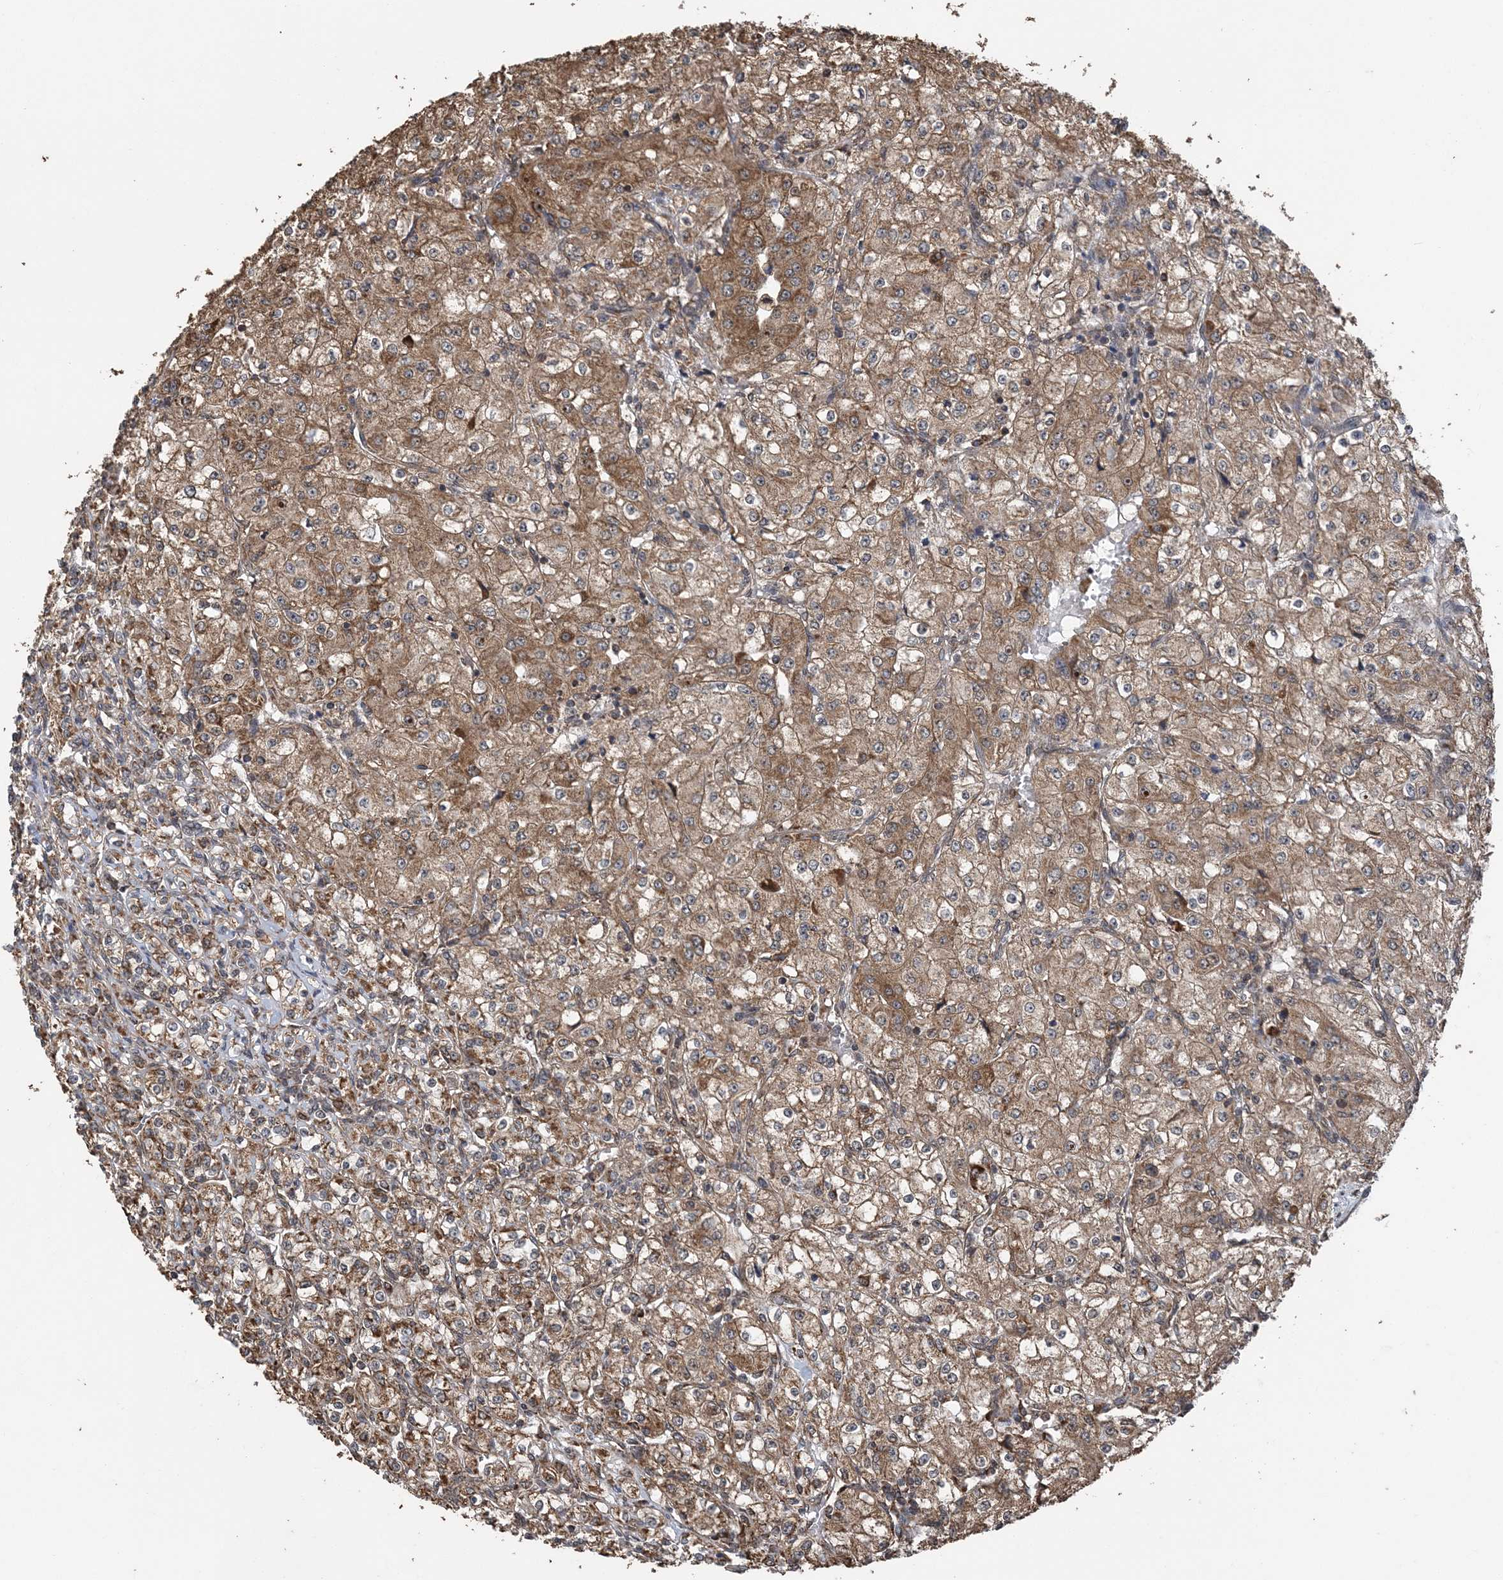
{"staining": {"intensity": "moderate", "quantity": ">75%", "location": "cytoplasmic/membranous"}, "tissue": "renal cancer", "cell_type": "Tumor cells", "image_type": "cancer", "snomed": [{"axis": "morphology", "description": "Adenocarcinoma, NOS"}, {"axis": "topography", "description": "Kidney"}], "caption": "Immunohistochemical staining of human renal adenocarcinoma shows medium levels of moderate cytoplasmic/membranous expression in approximately >75% of tumor cells. (brown staining indicates protein expression, while blue staining denotes nuclei).", "gene": "PCBP1", "patient": {"sex": "male", "age": 77}}